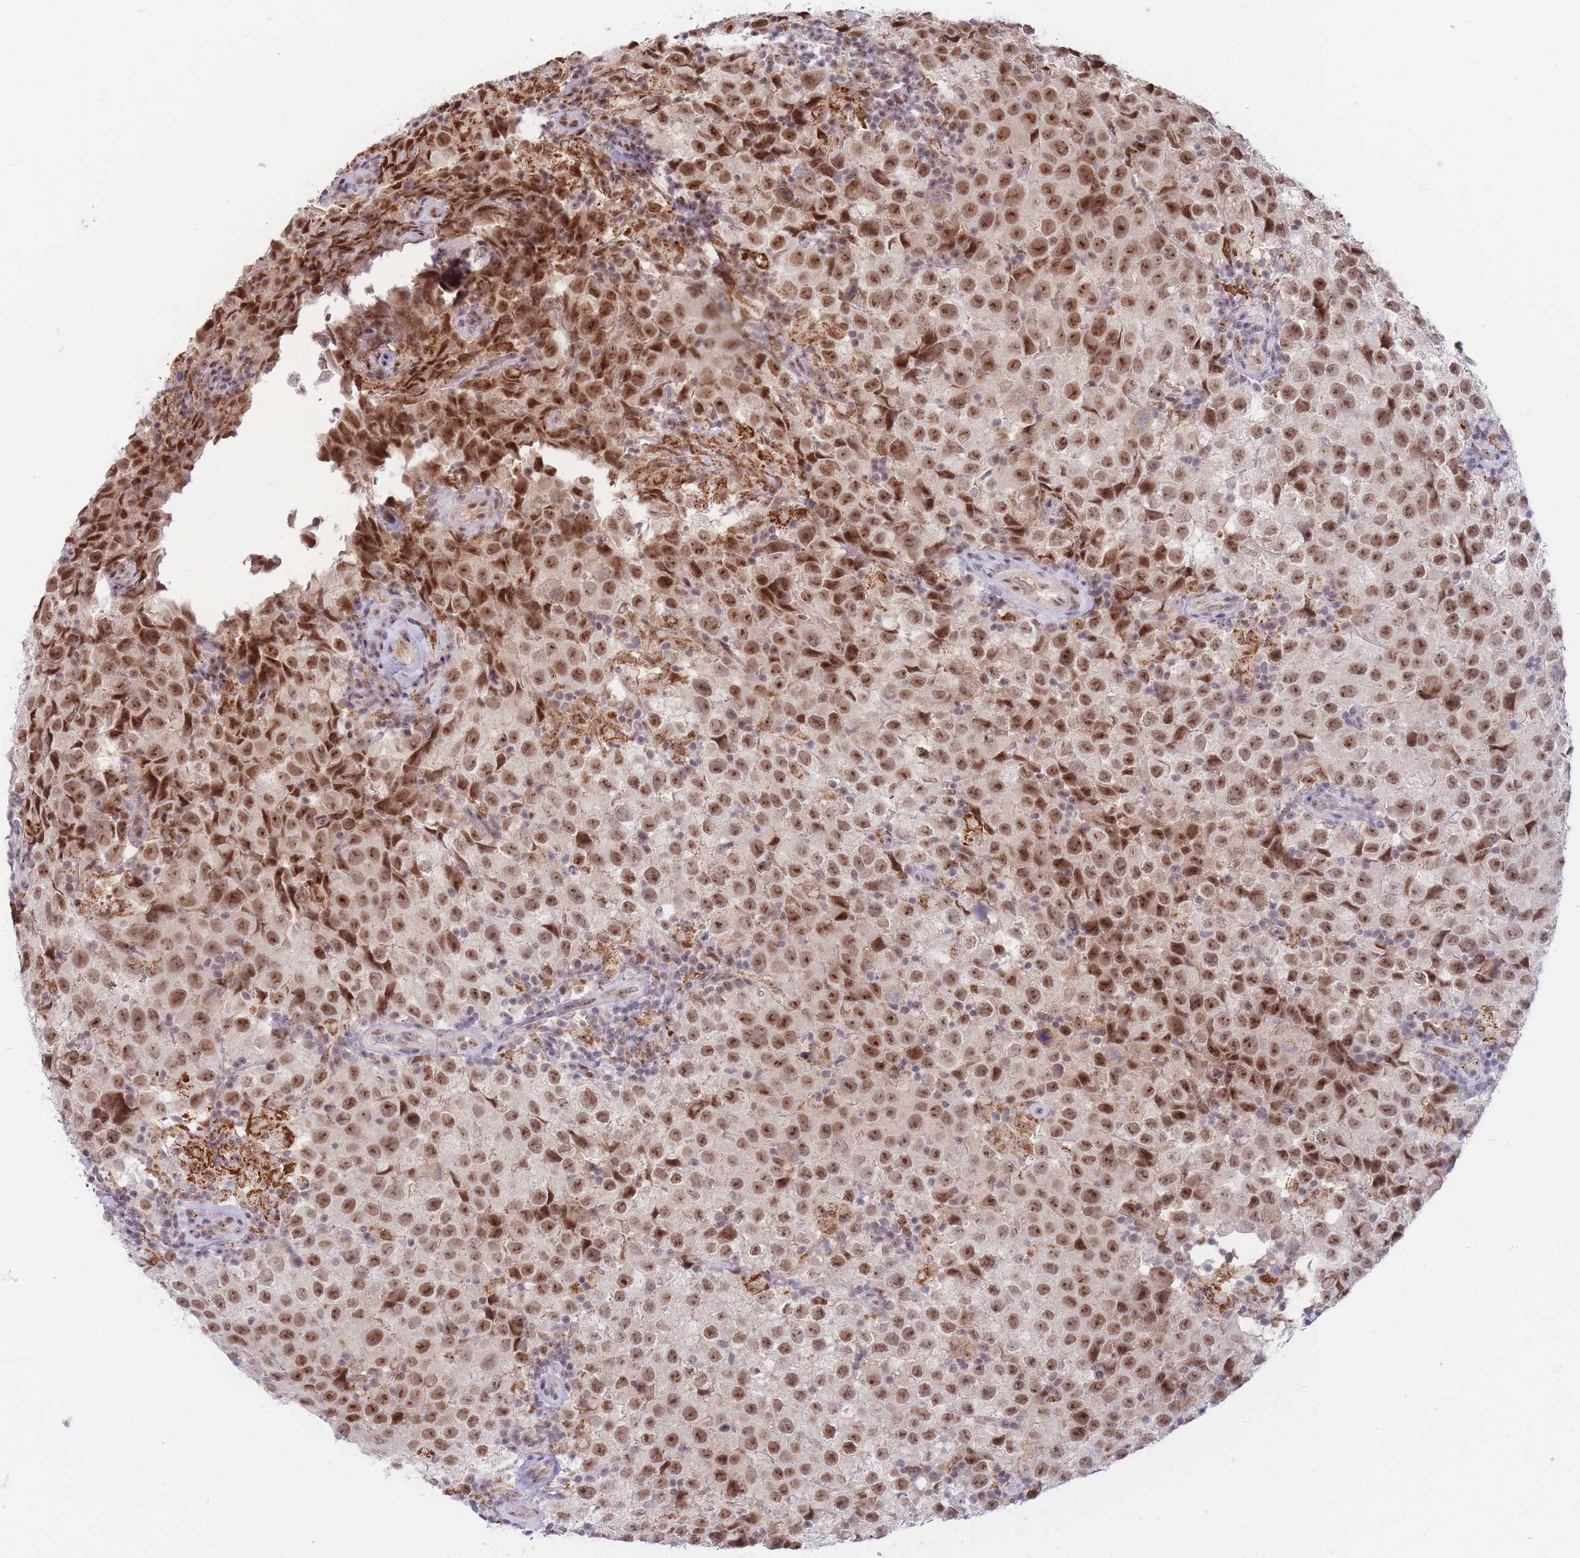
{"staining": {"intensity": "moderate", "quantity": ">75%", "location": "nuclear"}, "tissue": "testis cancer", "cell_type": "Tumor cells", "image_type": "cancer", "snomed": [{"axis": "morphology", "description": "Seminoma, NOS"}, {"axis": "morphology", "description": "Carcinoma, Embryonal, NOS"}, {"axis": "topography", "description": "Testis"}], "caption": "Human testis cancer (embryonal carcinoma) stained for a protein (brown) shows moderate nuclear positive positivity in approximately >75% of tumor cells.", "gene": "TARBP2", "patient": {"sex": "male", "age": 41}}